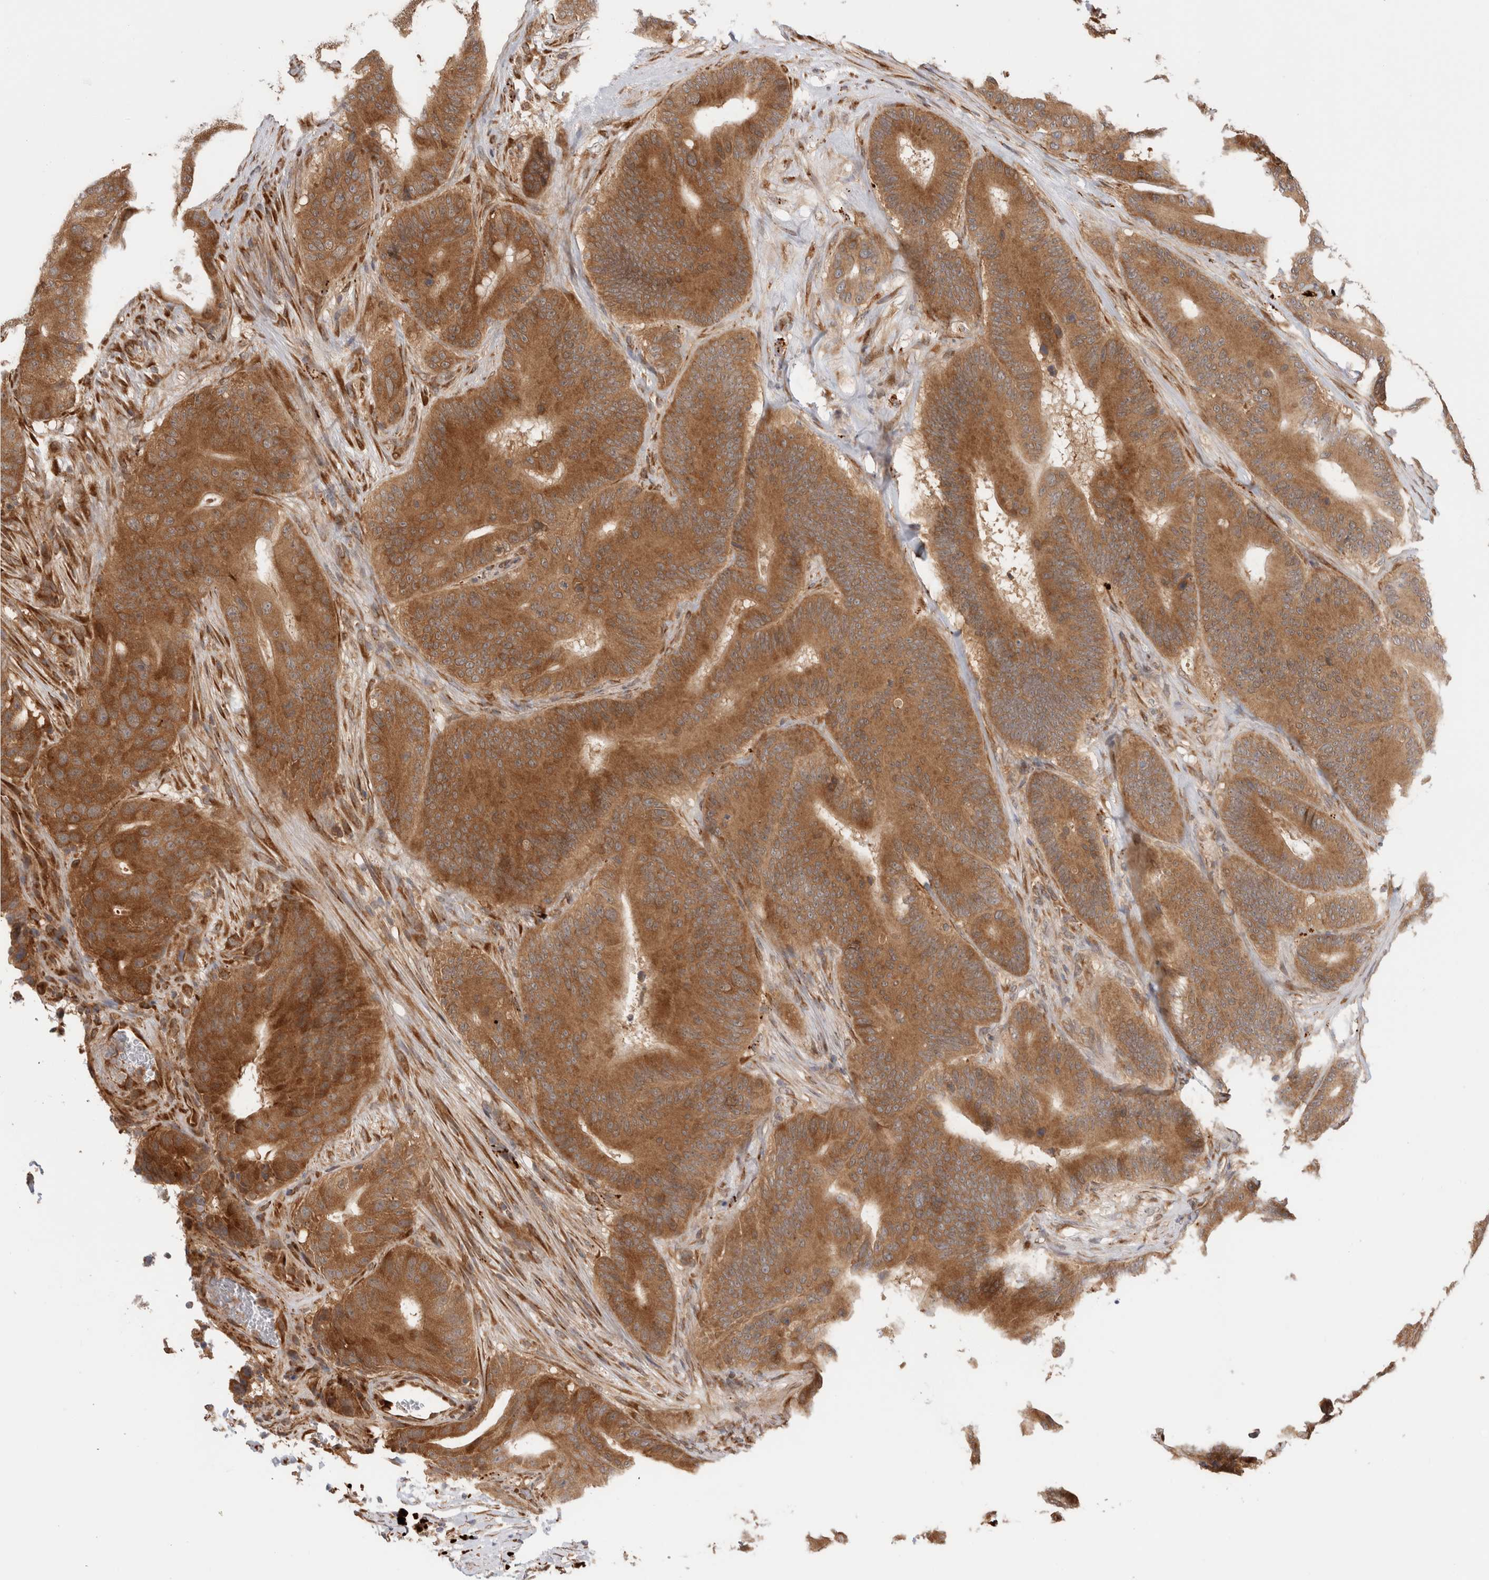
{"staining": {"intensity": "moderate", "quantity": ">75%", "location": "cytoplasmic/membranous"}, "tissue": "colorectal cancer", "cell_type": "Tumor cells", "image_type": "cancer", "snomed": [{"axis": "morphology", "description": "Adenocarcinoma, NOS"}, {"axis": "topography", "description": "Colon"}], "caption": "The histopathology image reveals a brown stain indicating the presence of a protein in the cytoplasmic/membranous of tumor cells in colorectal cancer (adenocarcinoma). Ihc stains the protein of interest in brown and the nuclei are stained blue.", "gene": "ACTL9", "patient": {"sex": "male", "age": 83}}